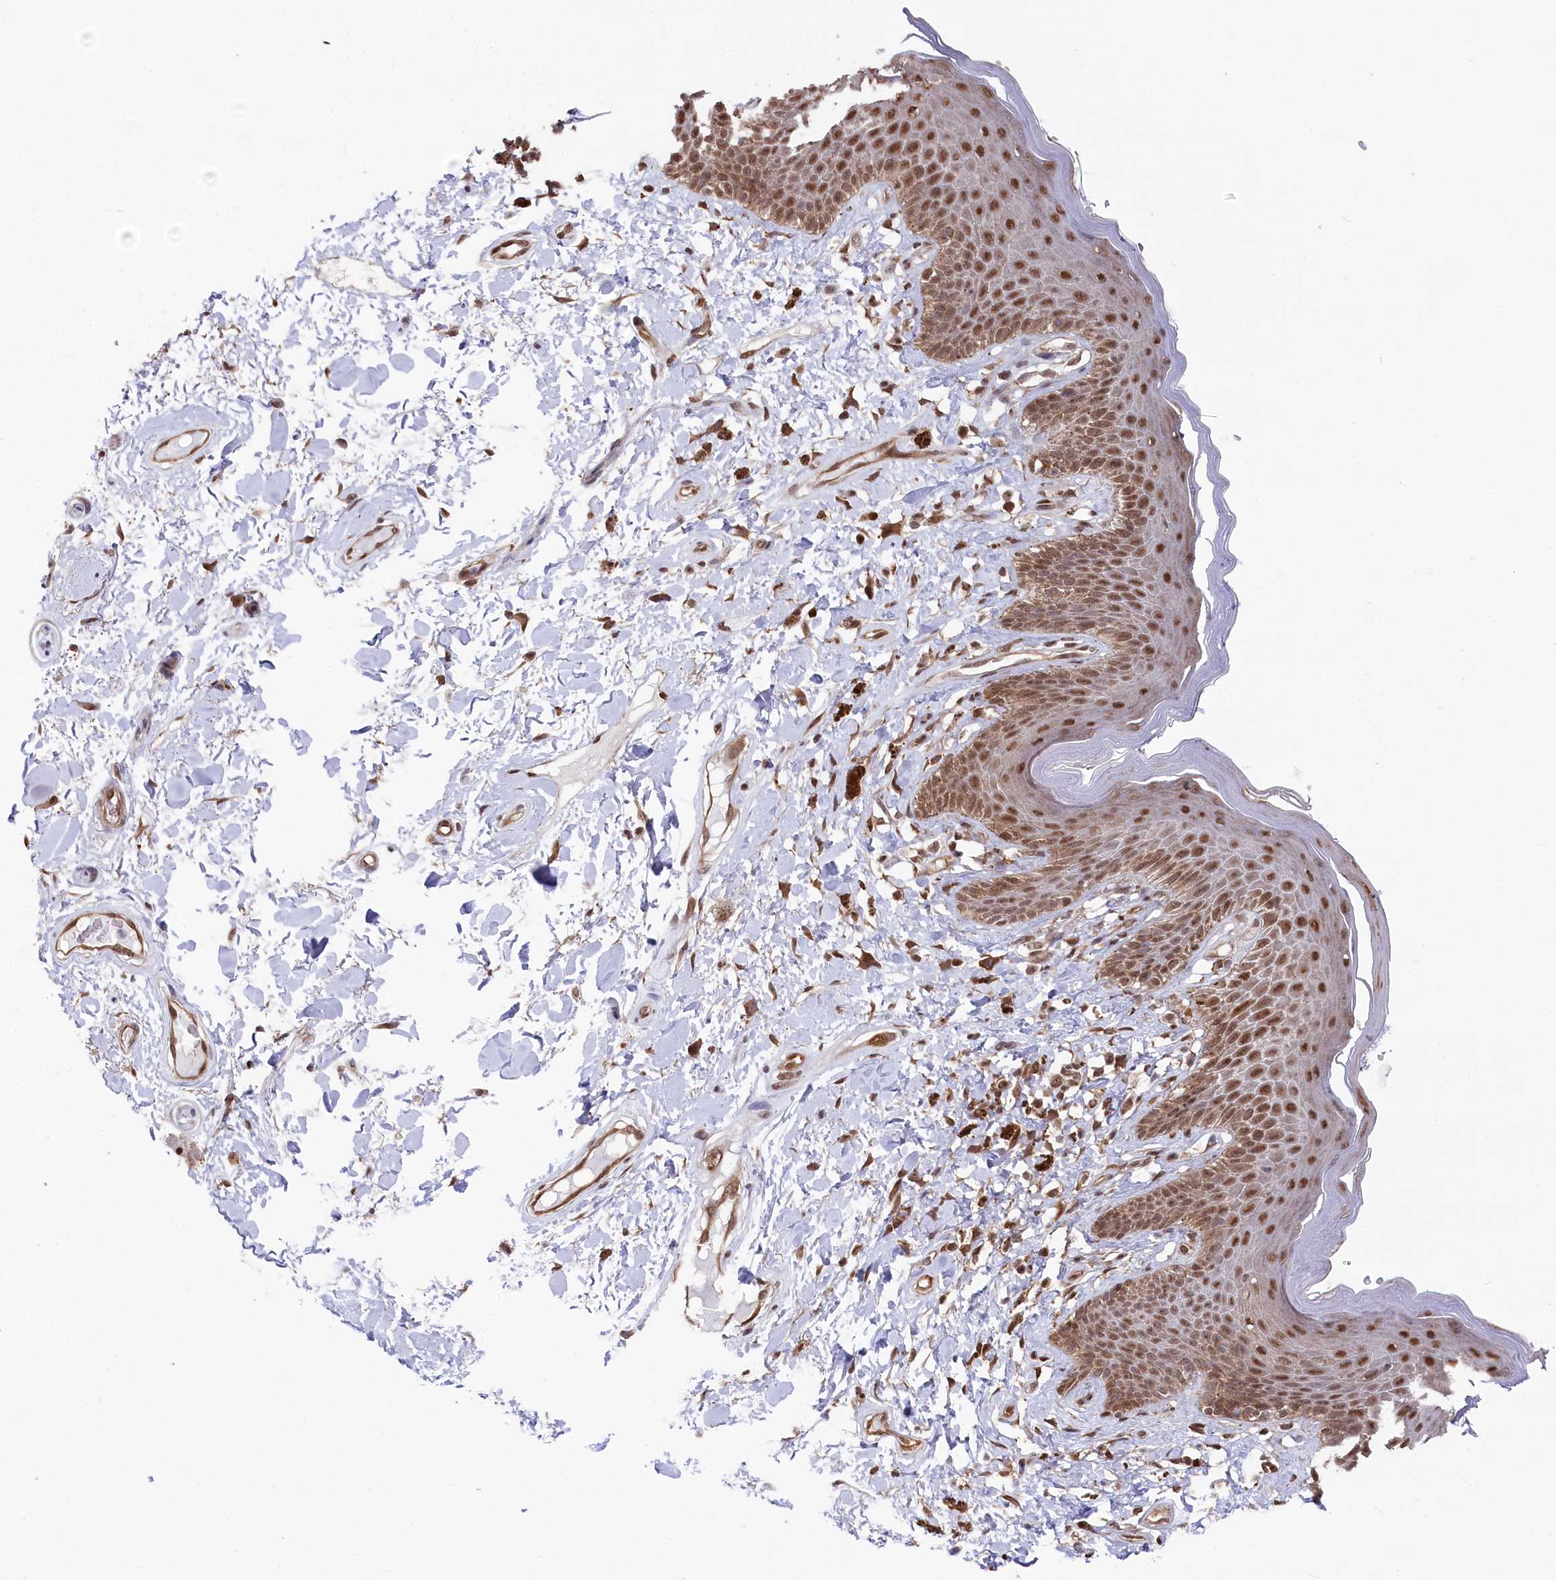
{"staining": {"intensity": "strong", "quantity": ">75%", "location": "nuclear"}, "tissue": "skin", "cell_type": "Epidermal cells", "image_type": "normal", "snomed": [{"axis": "morphology", "description": "Normal tissue, NOS"}, {"axis": "topography", "description": "Anal"}], "caption": "Brown immunohistochemical staining in normal human skin shows strong nuclear positivity in approximately >75% of epidermal cells. (Brightfield microscopy of DAB IHC at high magnification).", "gene": "PSMA1", "patient": {"sex": "female", "age": 78}}